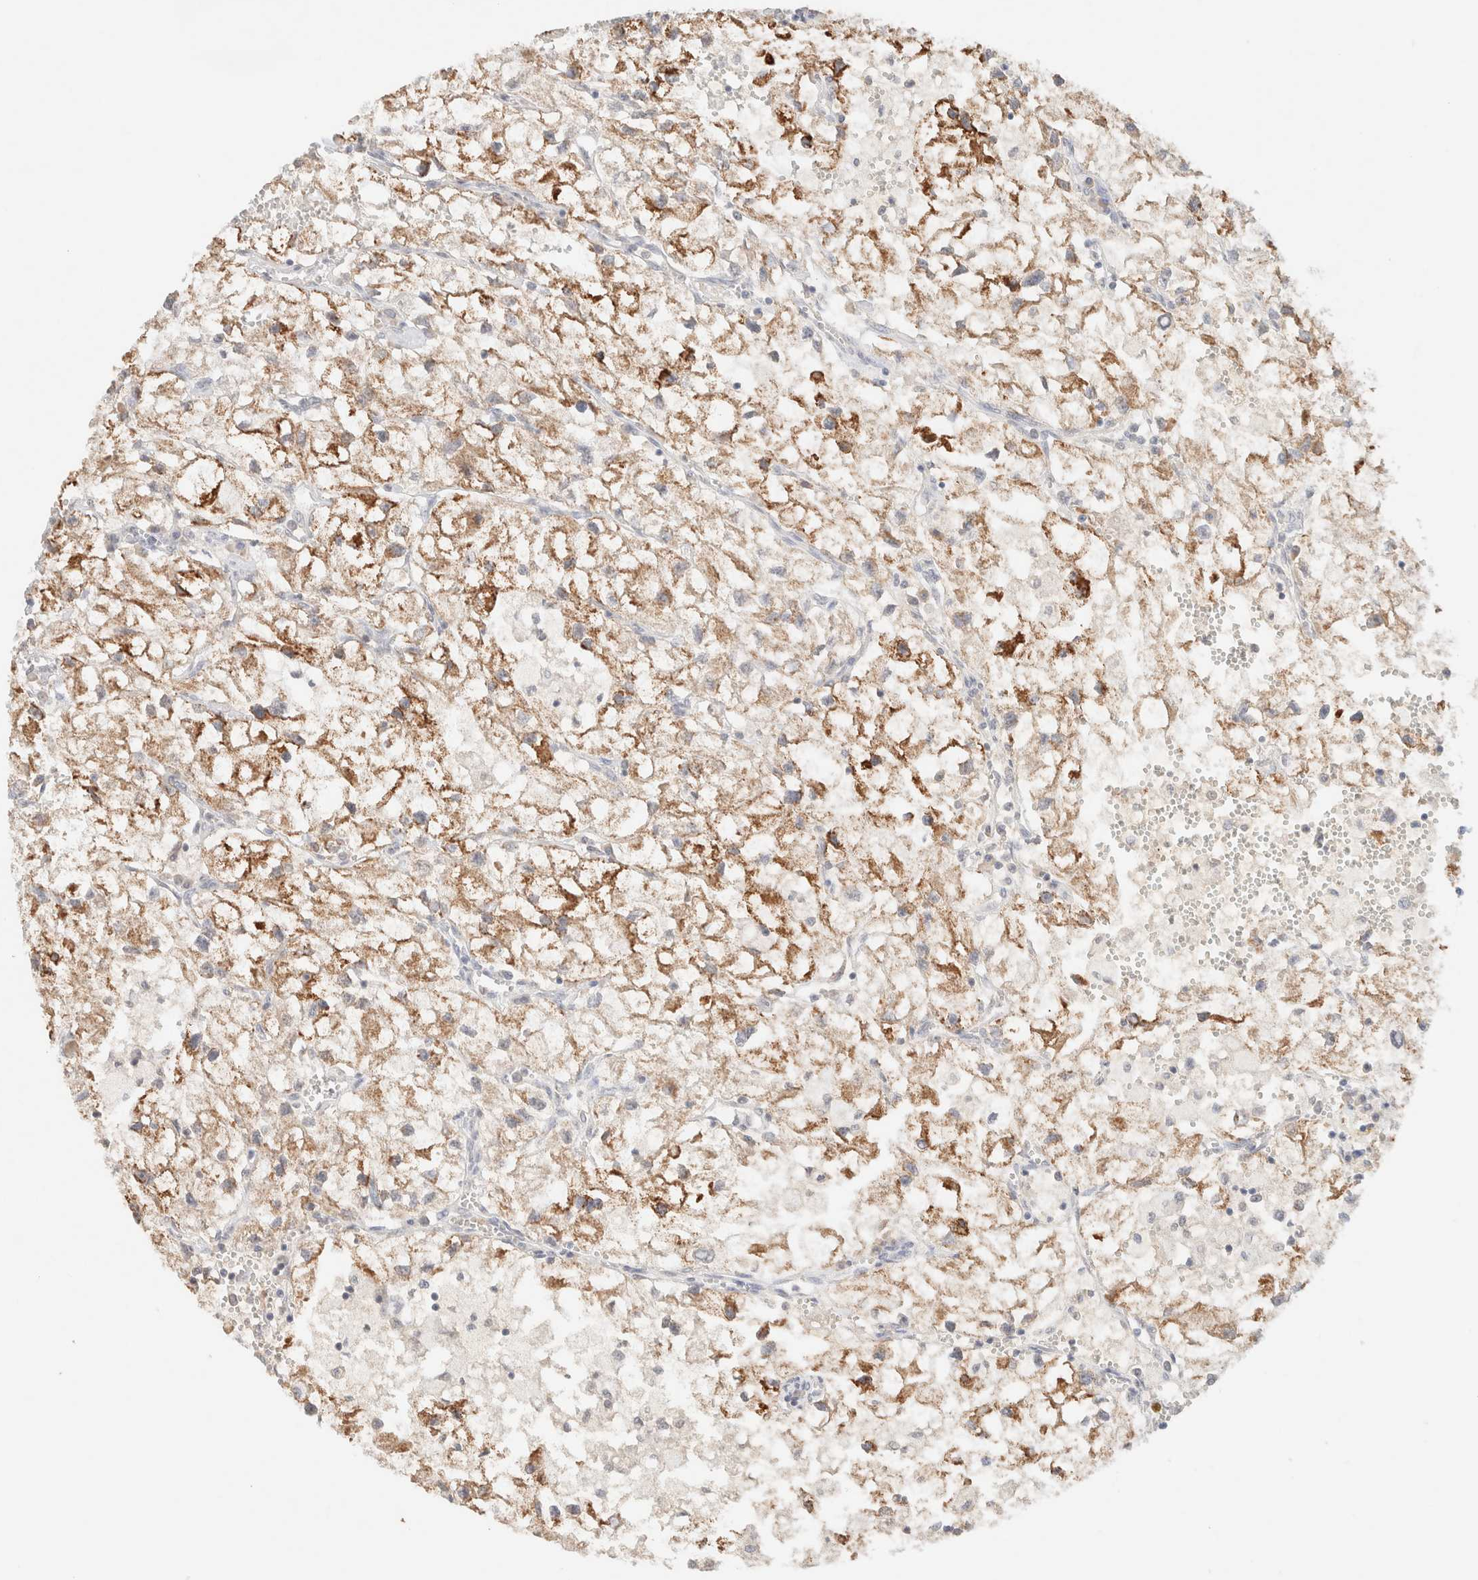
{"staining": {"intensity": "moderate", "quantity": ">75%", "location": "cytoplasmic/membranous"}, "tissue": "renal cancer", "cell_type": "Tumor cells", "image_type": "cancer", "snomed": [{"axis": "morphology", "description": "Adenocarcinoma, NOS"}, {"axis": "topography", "description": "Kidney"}], "caption": "The micrograph displays a brown stain indicating the presence of a protein in the cytoplasmic/membranous of tumor cells in renal adenocarcinoma. The staining was performed using DAB to visualize the protein expression in brown, while the nuclei were stained in blue with hematoxylin (Magnification: 20x).", "gene": "CPA1", "patient": {"sex": "female", "age": 70}}